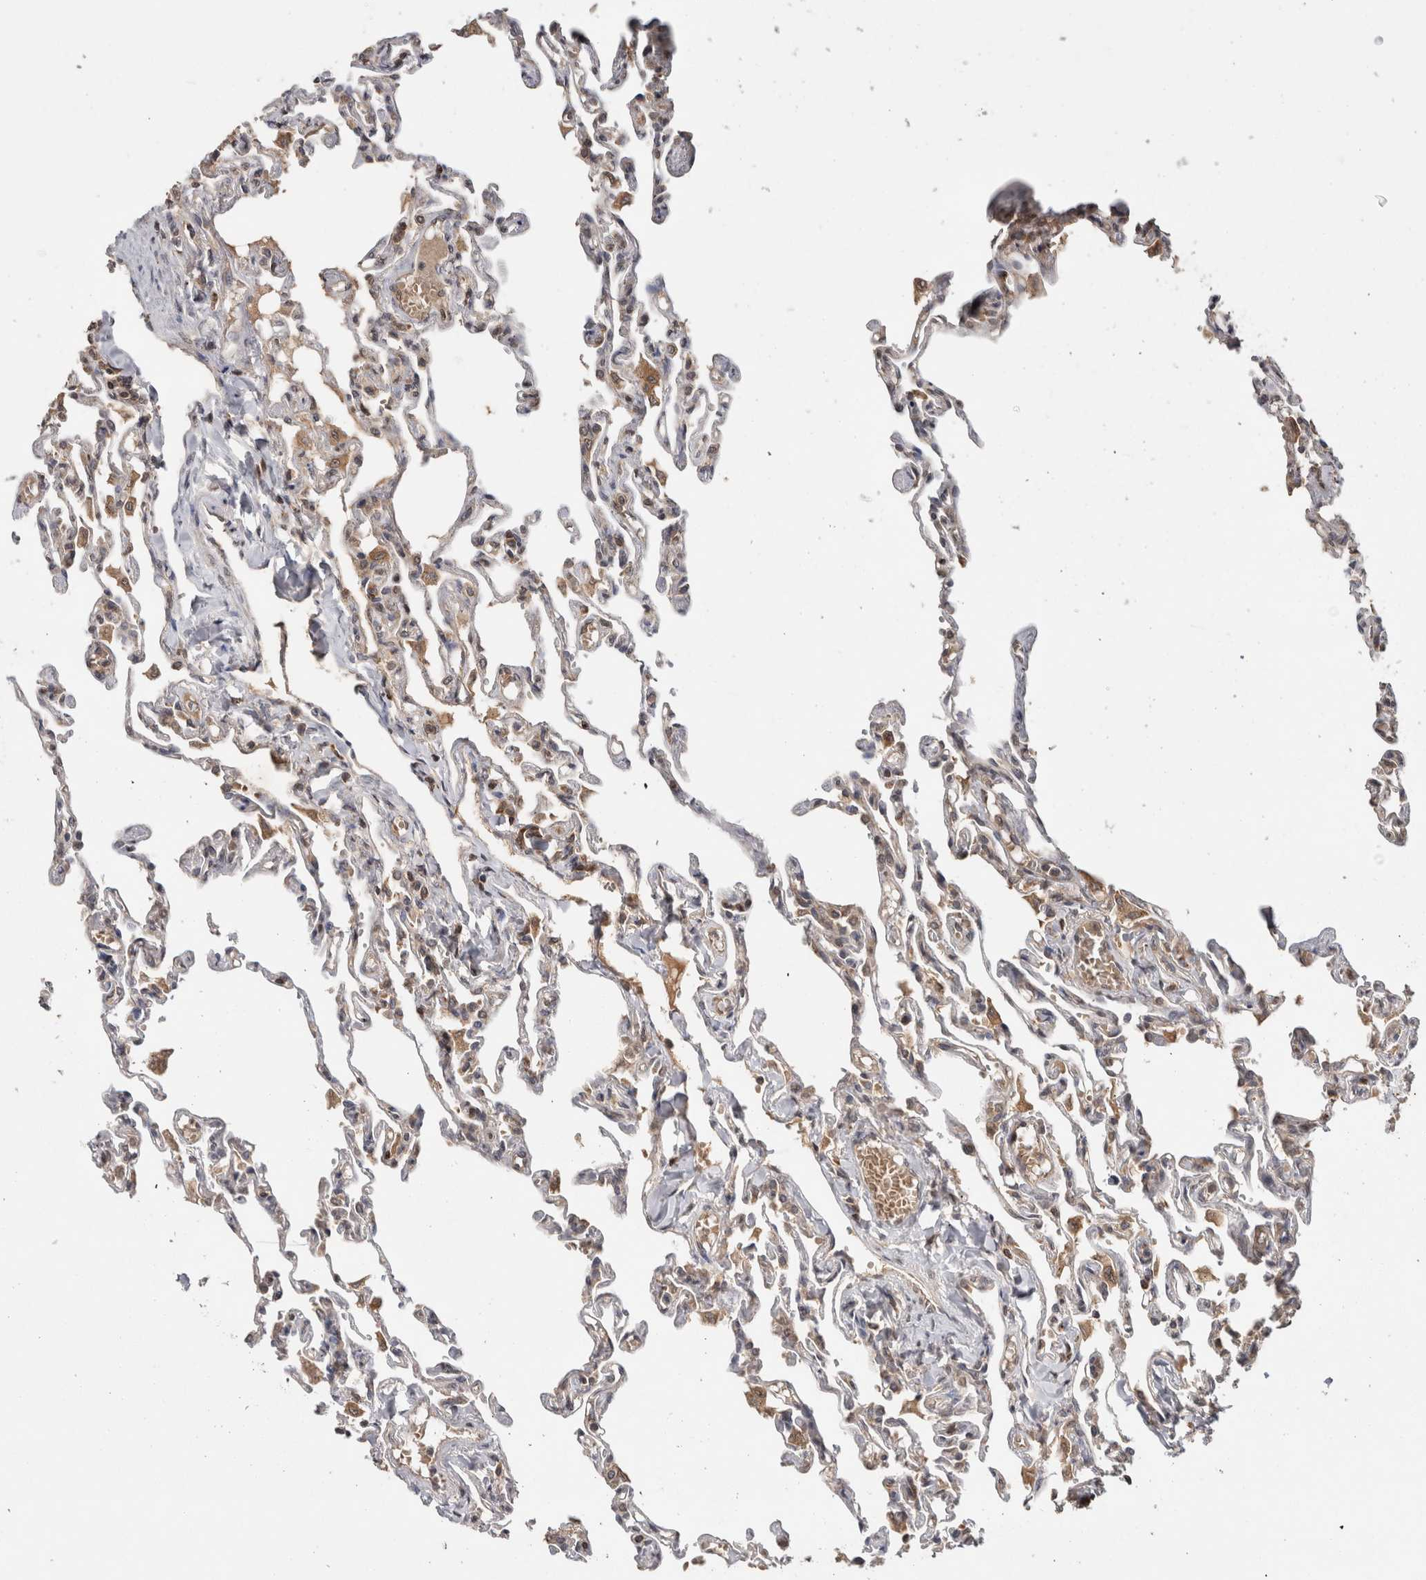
{"staining": {"intensity": "weak", "quantity": "25%-75%", "location": "cytoplasmic/membranous"}, "tissue": "lung", "cell_type": "Alveolar cells", "image_type": "normal", "snomed": [{"axis": "morphology", "description": "Normal tissue, NOS"}, {"axis": "topography", "description": "Lung"}], "caption": "This is a histology image of IHC staining of unremarkable lung, which shows weak positivity in the cytoplasmic/membranous of alveolar cells.", "gene": "HMOX2", "patient": {"sex": "male", "age": 21}}